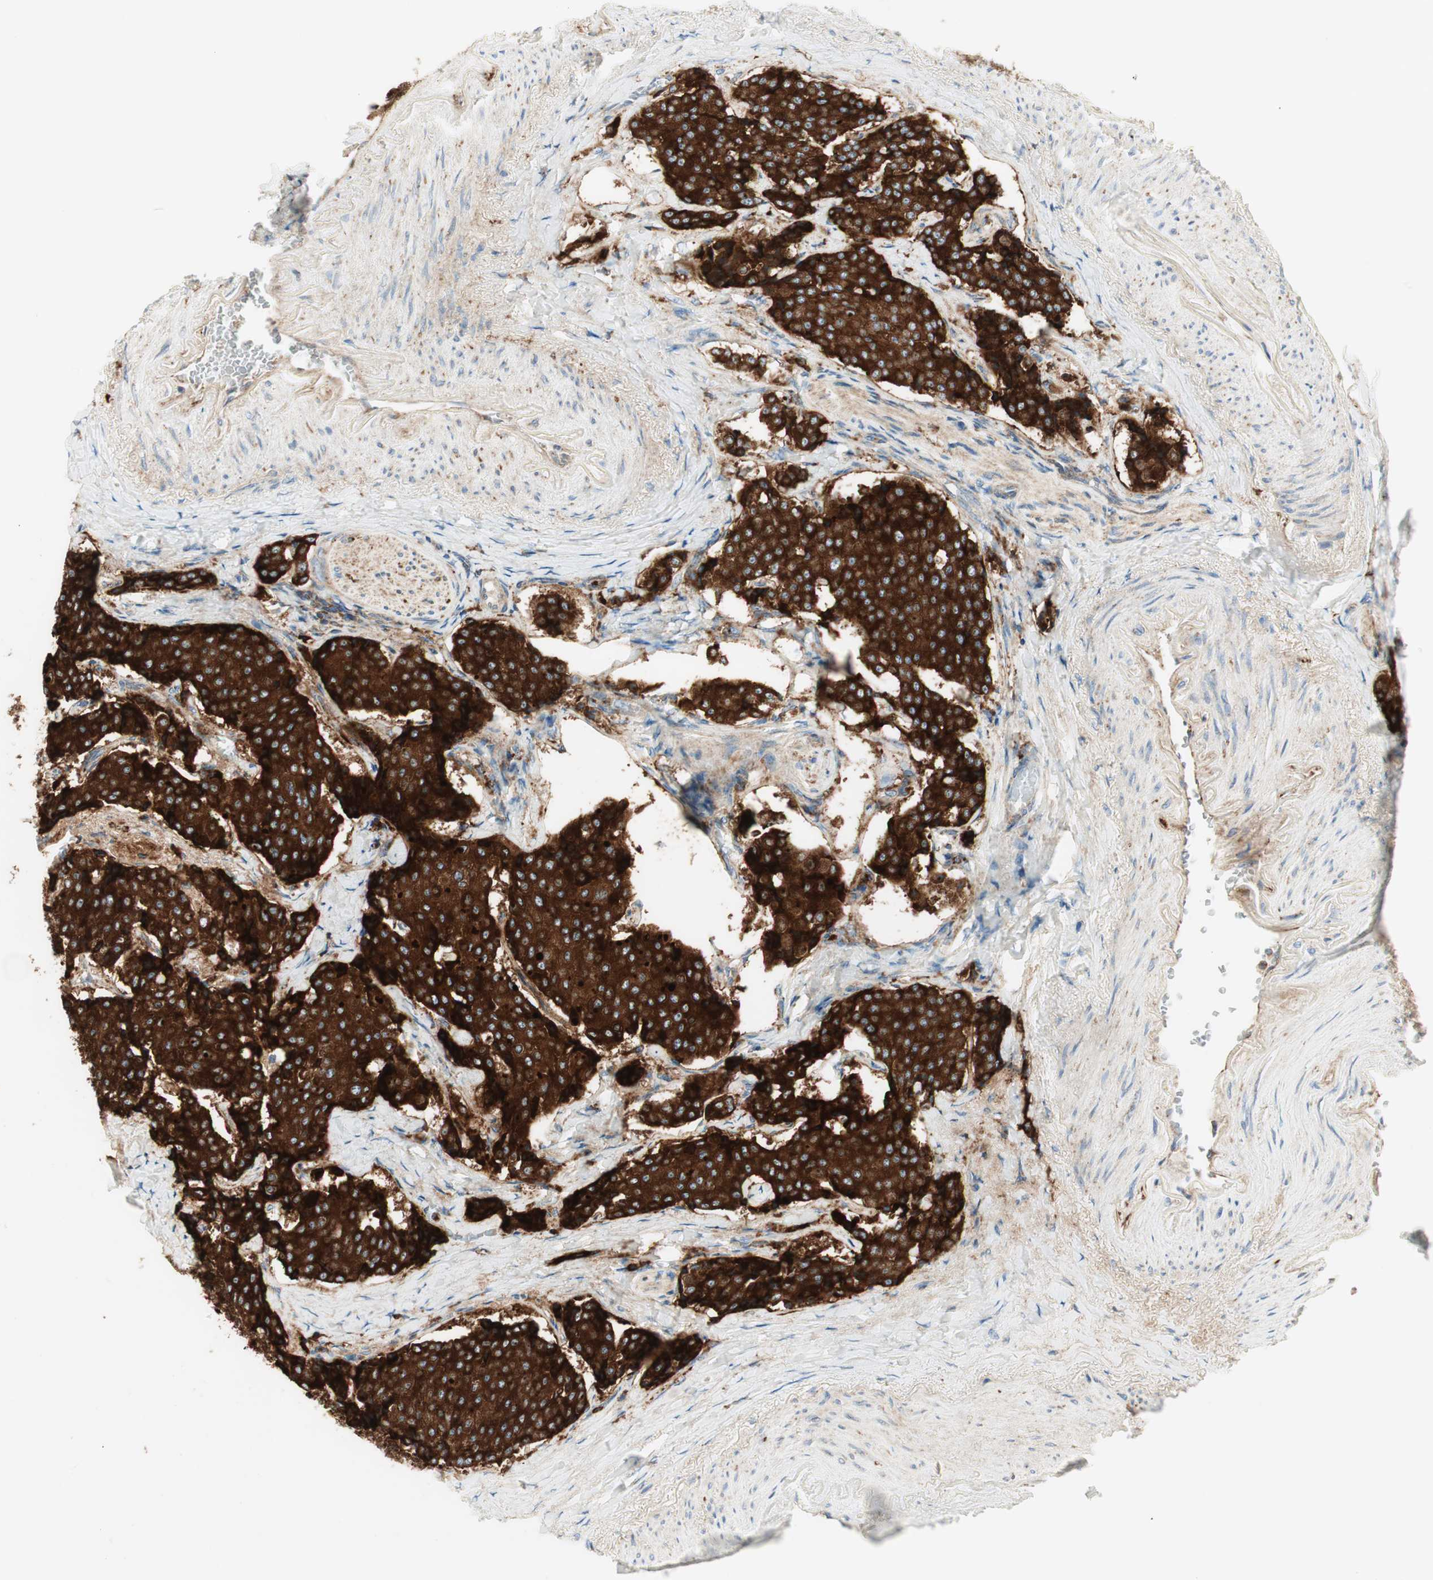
{"staining": {"intensity": "strong", "quantity": ">75%", "location": "cytoplasmic/membranous"}, "tissue": "carcinoid", "cell_type": "Tumor cells", "image_type": "cancer", "snomed": [{"axis": "morphology", "description": "Carcinoid, malignant, NOS"}, {"axis": "topography", "description": "Colon"}], "caption": "Human carcinoid (malignant) stained for a protein (brown) demonstrates strong cytoplasmic/membranous positive expression in about >75% of tumor cells.", "gene": "ATP6V1G1", "patient": {"sex": "female", "age": 61}}